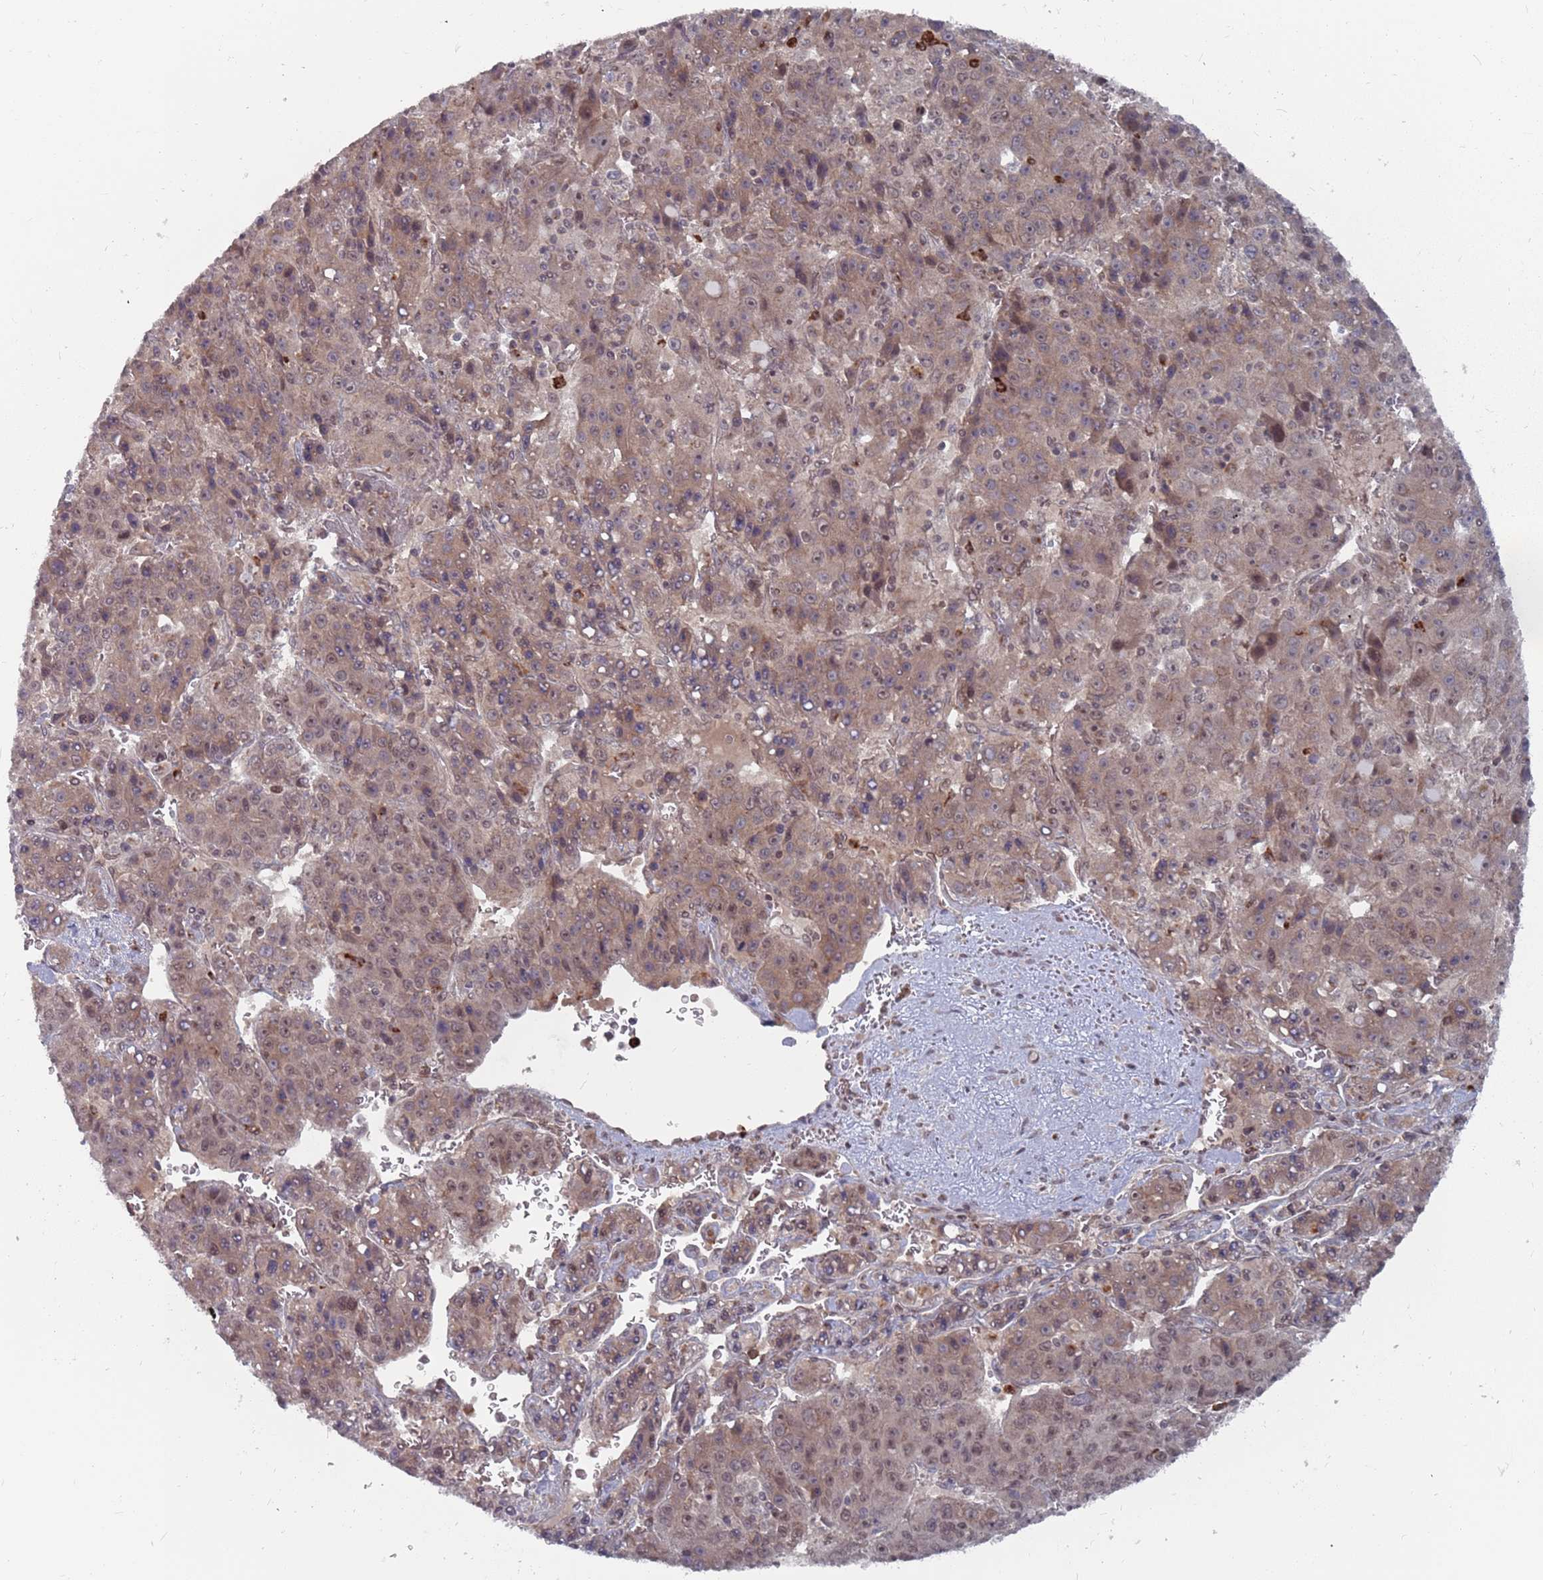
{"staining": {"intensity": "moderate", "quantity": ">75%", "location": "cytoplasmic/membranous,nuclear"}, "tissue": "liver cancer", "cell_type": "Tumor cells", "image_type": "cancer", "snomed": [{"axis": "morphology", "description": "Carcinoma, Hepatocellular, NOS"}, {"axis": "topography", "description": "Liver"}], "caption": "This is a micrograph of immunohistochemistry (IHC) staining of liver cancer, which shows moderate staining in the cytoplasmic/membranous and nuclear of tumor cells.", "gene": "FMO4", "patient": {"sex": "female", "age": 53}}